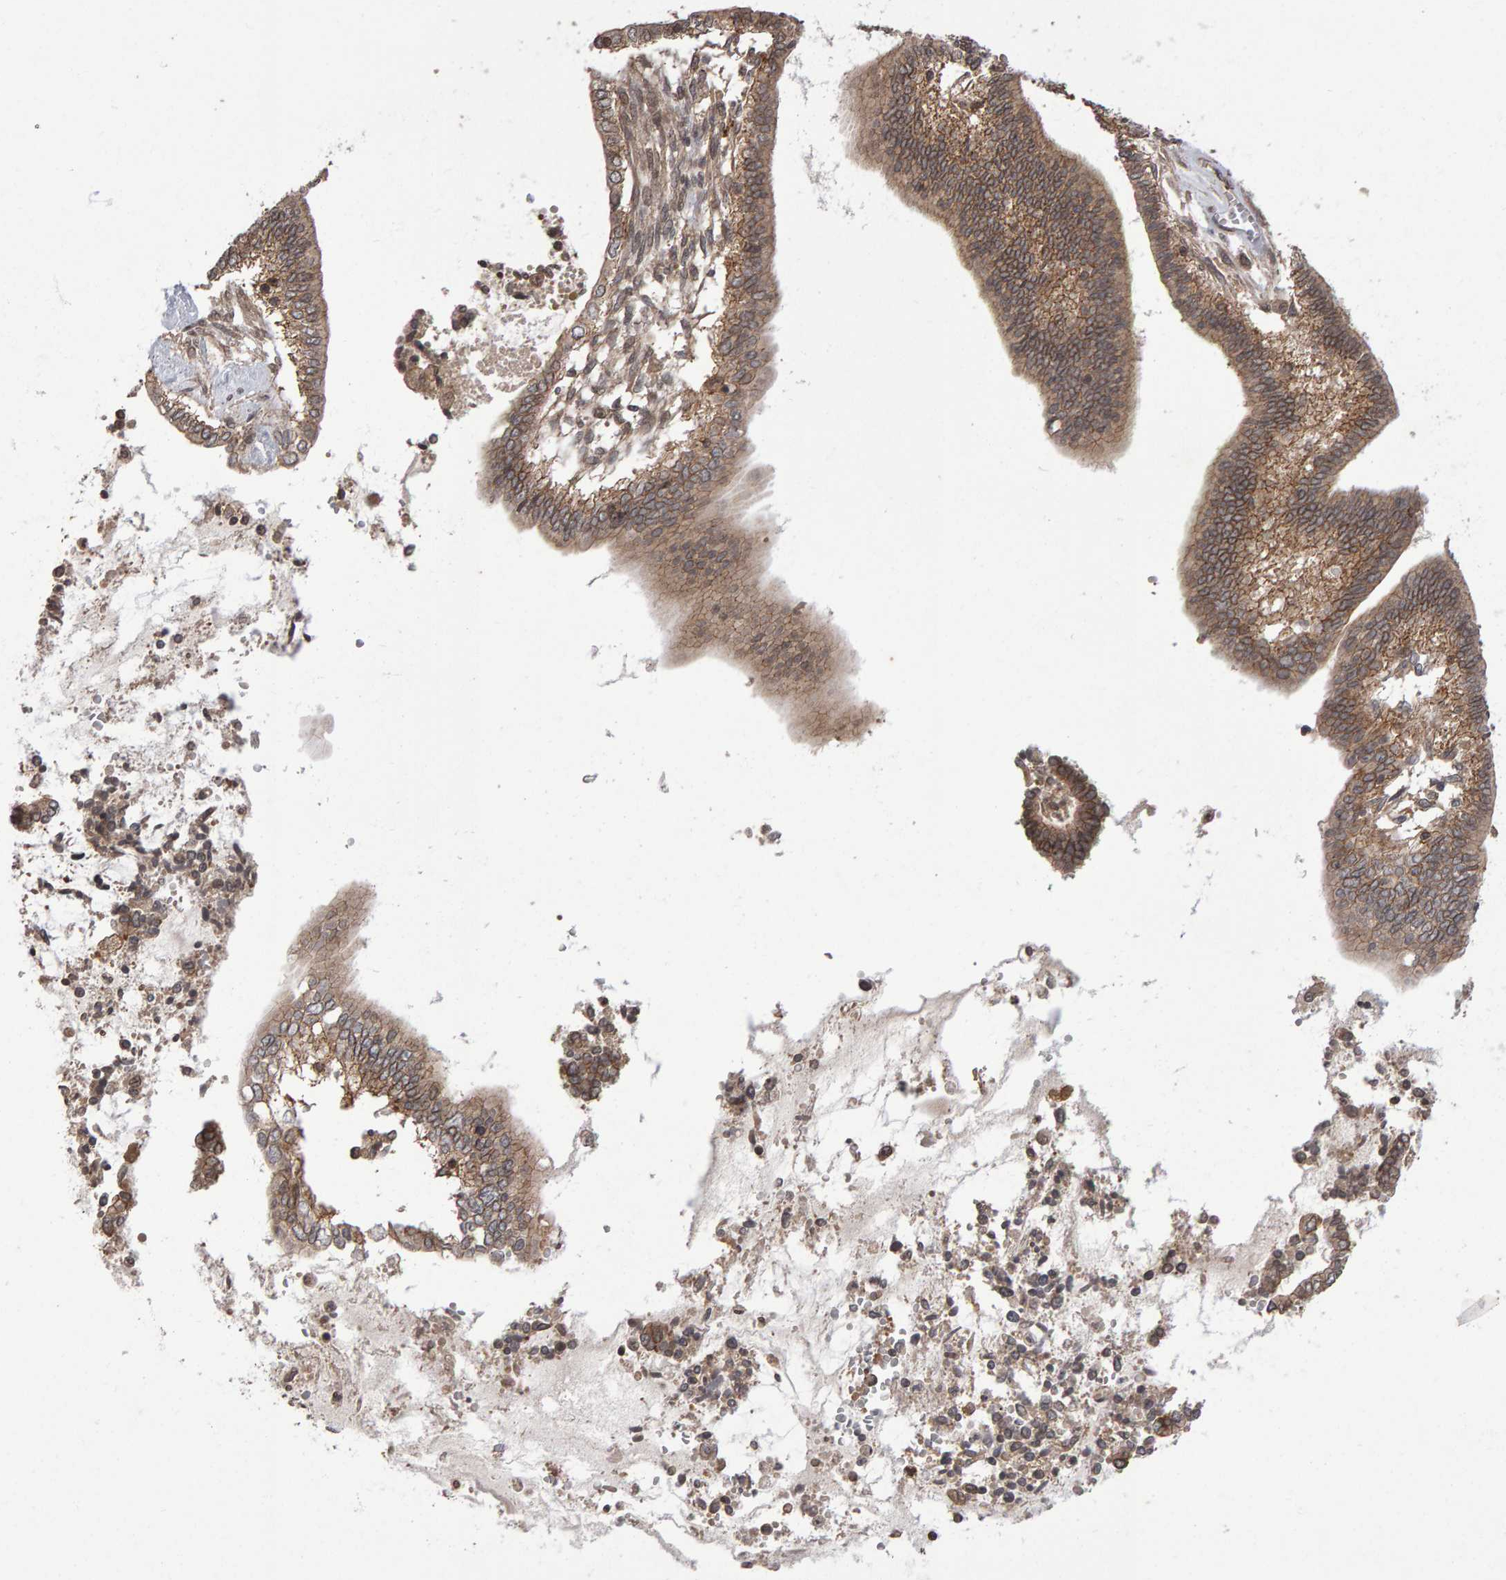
{"staining": {"intensity": "weak", "quantity": ">75%", "location": "cytoplasmic/membranous"}, "tissue": "cervical cancer", "cell_type": "Tumor cells", "image_type": "cancer", "snomed": [{"axis": "morphology", "description": "Adenocarcinoma, NOS"}, {"axis": "topography", "description": "Cervix"}], "caption": "Protein staining demonstrates weak cytoplasmic/membranous expression in approximately >75% of tumor cells in adenocarcinoma (cervical).", "gene": "SCRIB", "patient": {"sex": "female", "age": 44}}